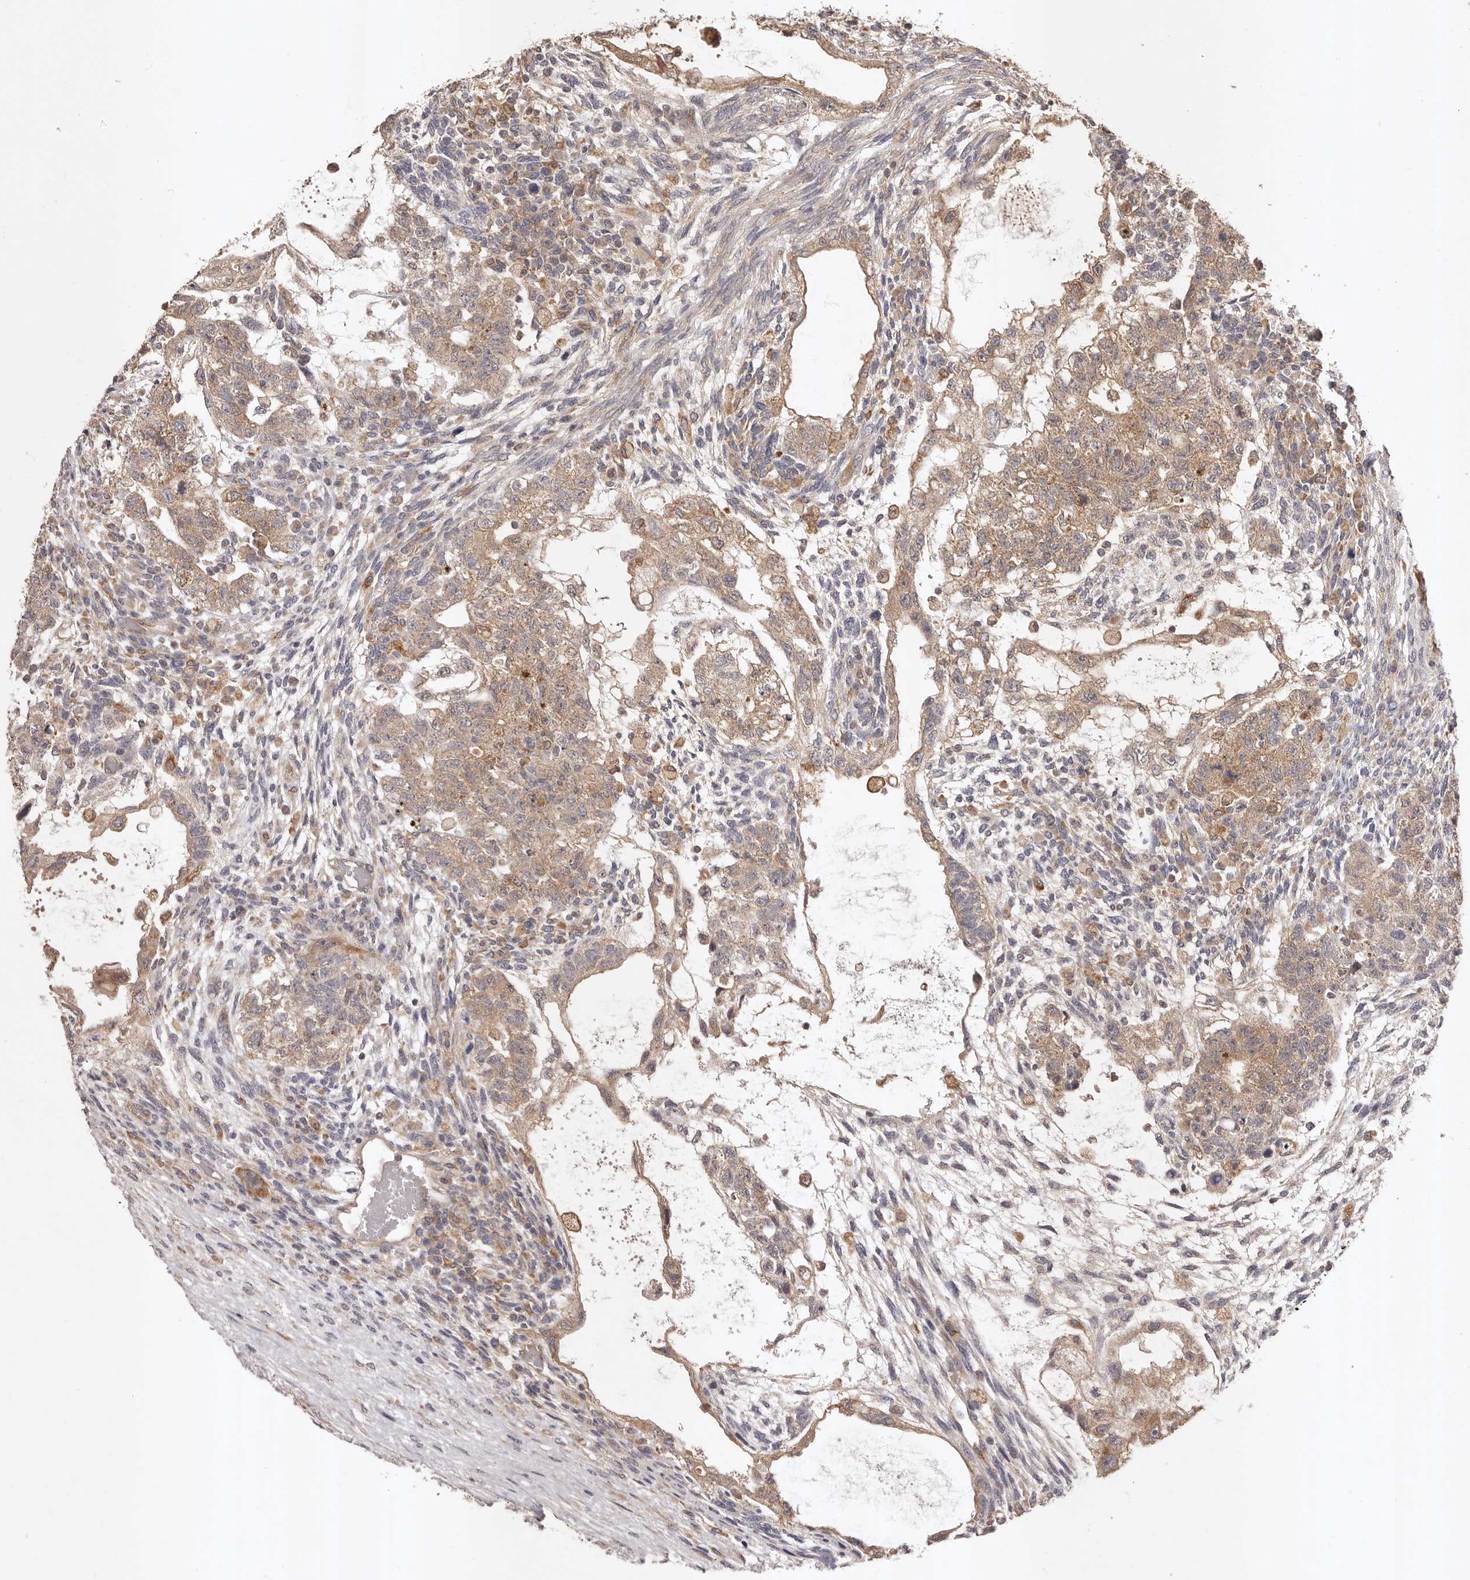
{"staining": {"intensity": "weak", "quantity": ">75%", "location": "cytoplasmic/membranous"}, "tissue": "testis cancer", "cell_type": "Tumor cells", "image_type": "cancer", "snomed": [{"axis": "morphology", "description": "Normal tissue, NOS"}, {"axis": "morphology", "description": "Carcinoma, Embryonal, NOS"}, {"axis": "topography", "description": "Testis"}], "caption": "Protein analysis of embryonal carcinoma (testis) tissue exhibits weak cytoplasmic/membranous expression in approximately >75% of tumor cells. The protein of interest is stained brown, and the nuclei are stained in blue (DAB IHC with brightfield microscopy, high magnification).", "gene": "UBR2", "patient": {"sex": "male", "age": 36}}